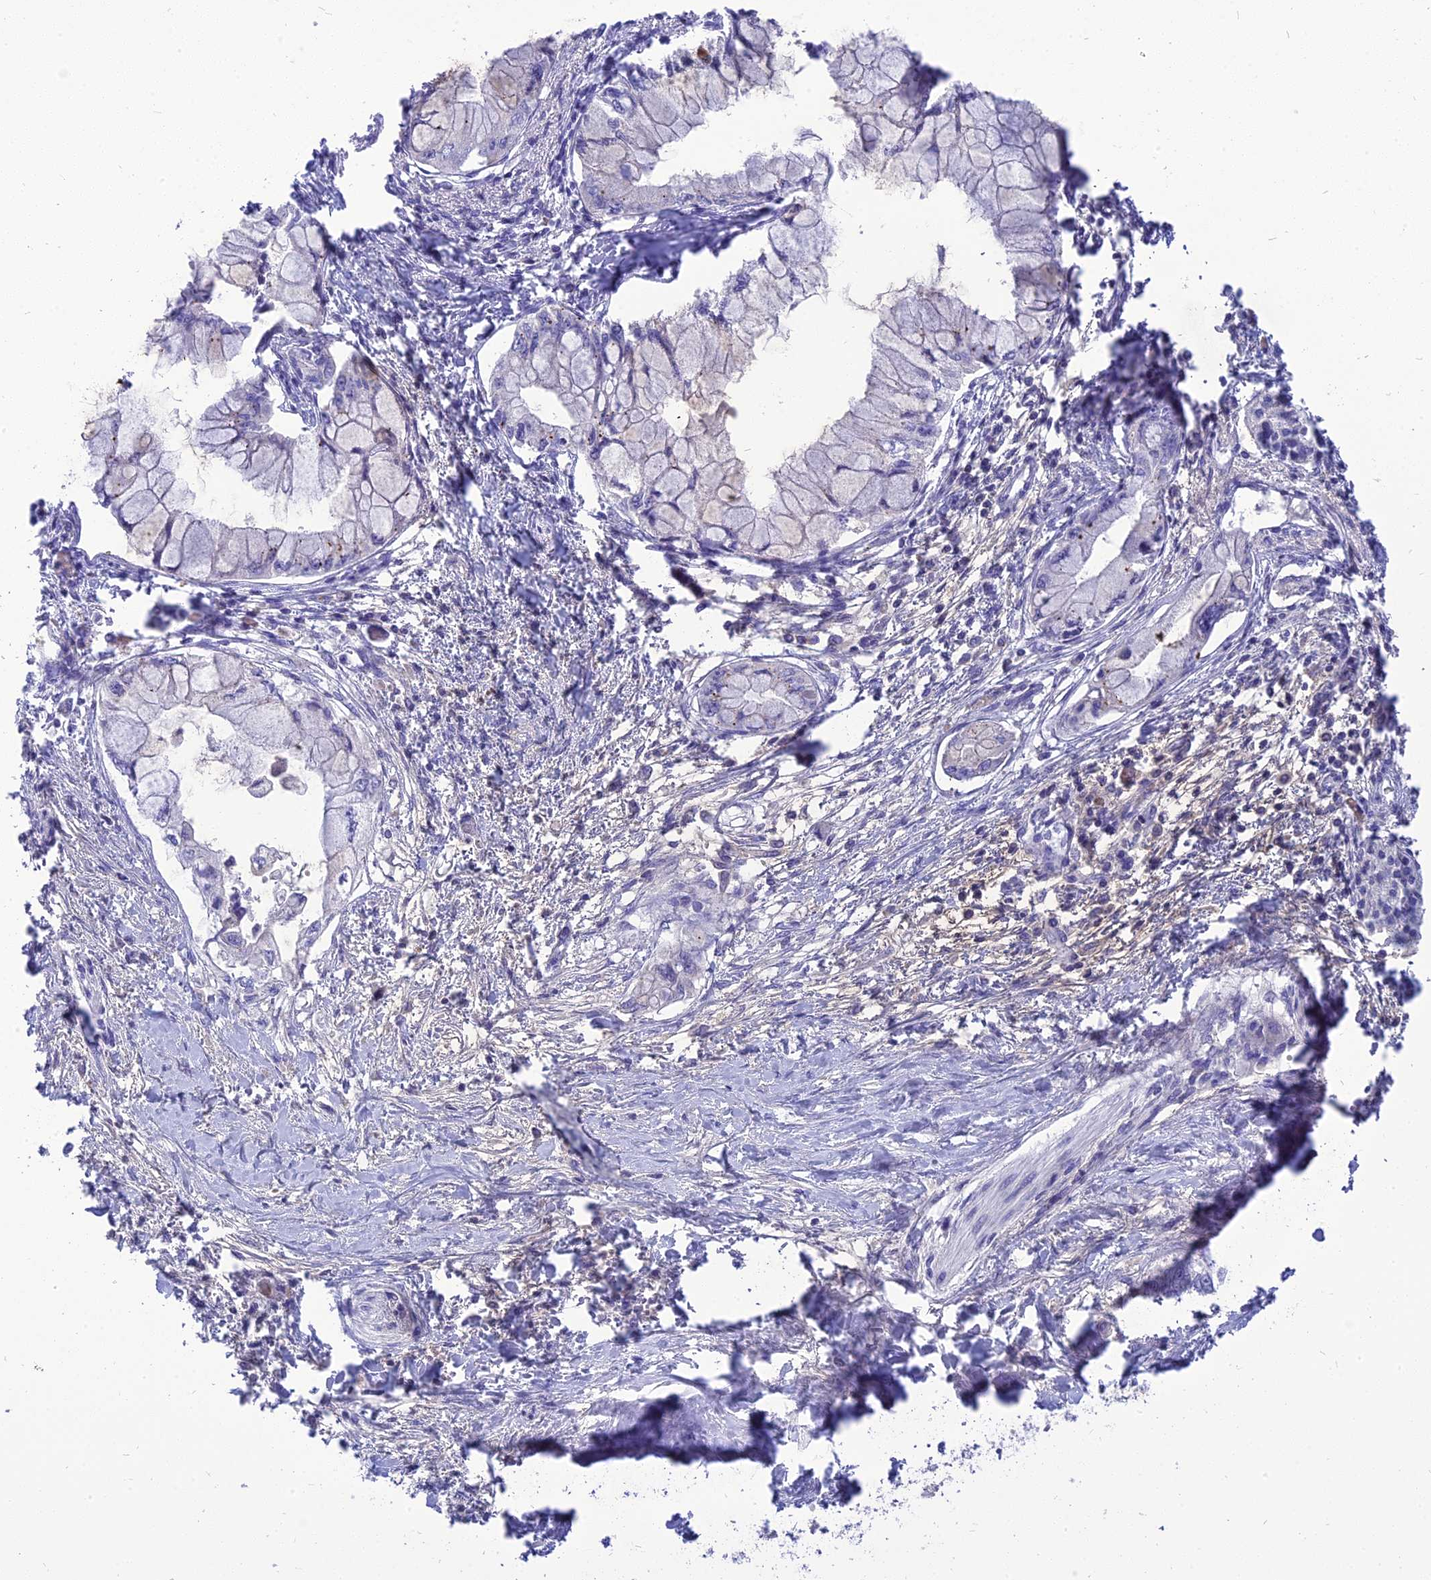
{"staining": {"intensity": "negative", "quantity": "none", "location": "none"}, "tissue": "pancreatic cancer", "cell_type": "Tumor cells", "image_type": "cancer", "snomed": [{"axis": "morphology", "description": "Adenocarcinoma, NOS"}, {"axis": "topography", "description": "Pancreas"}], "caption": "Human pancreatic cancer stained for a protein using immunohistochemistry (IHC) exhibits no staining in tumor cells.", "gene": "MBD3L1", "patient": {"sex": "male", "age": 48}}